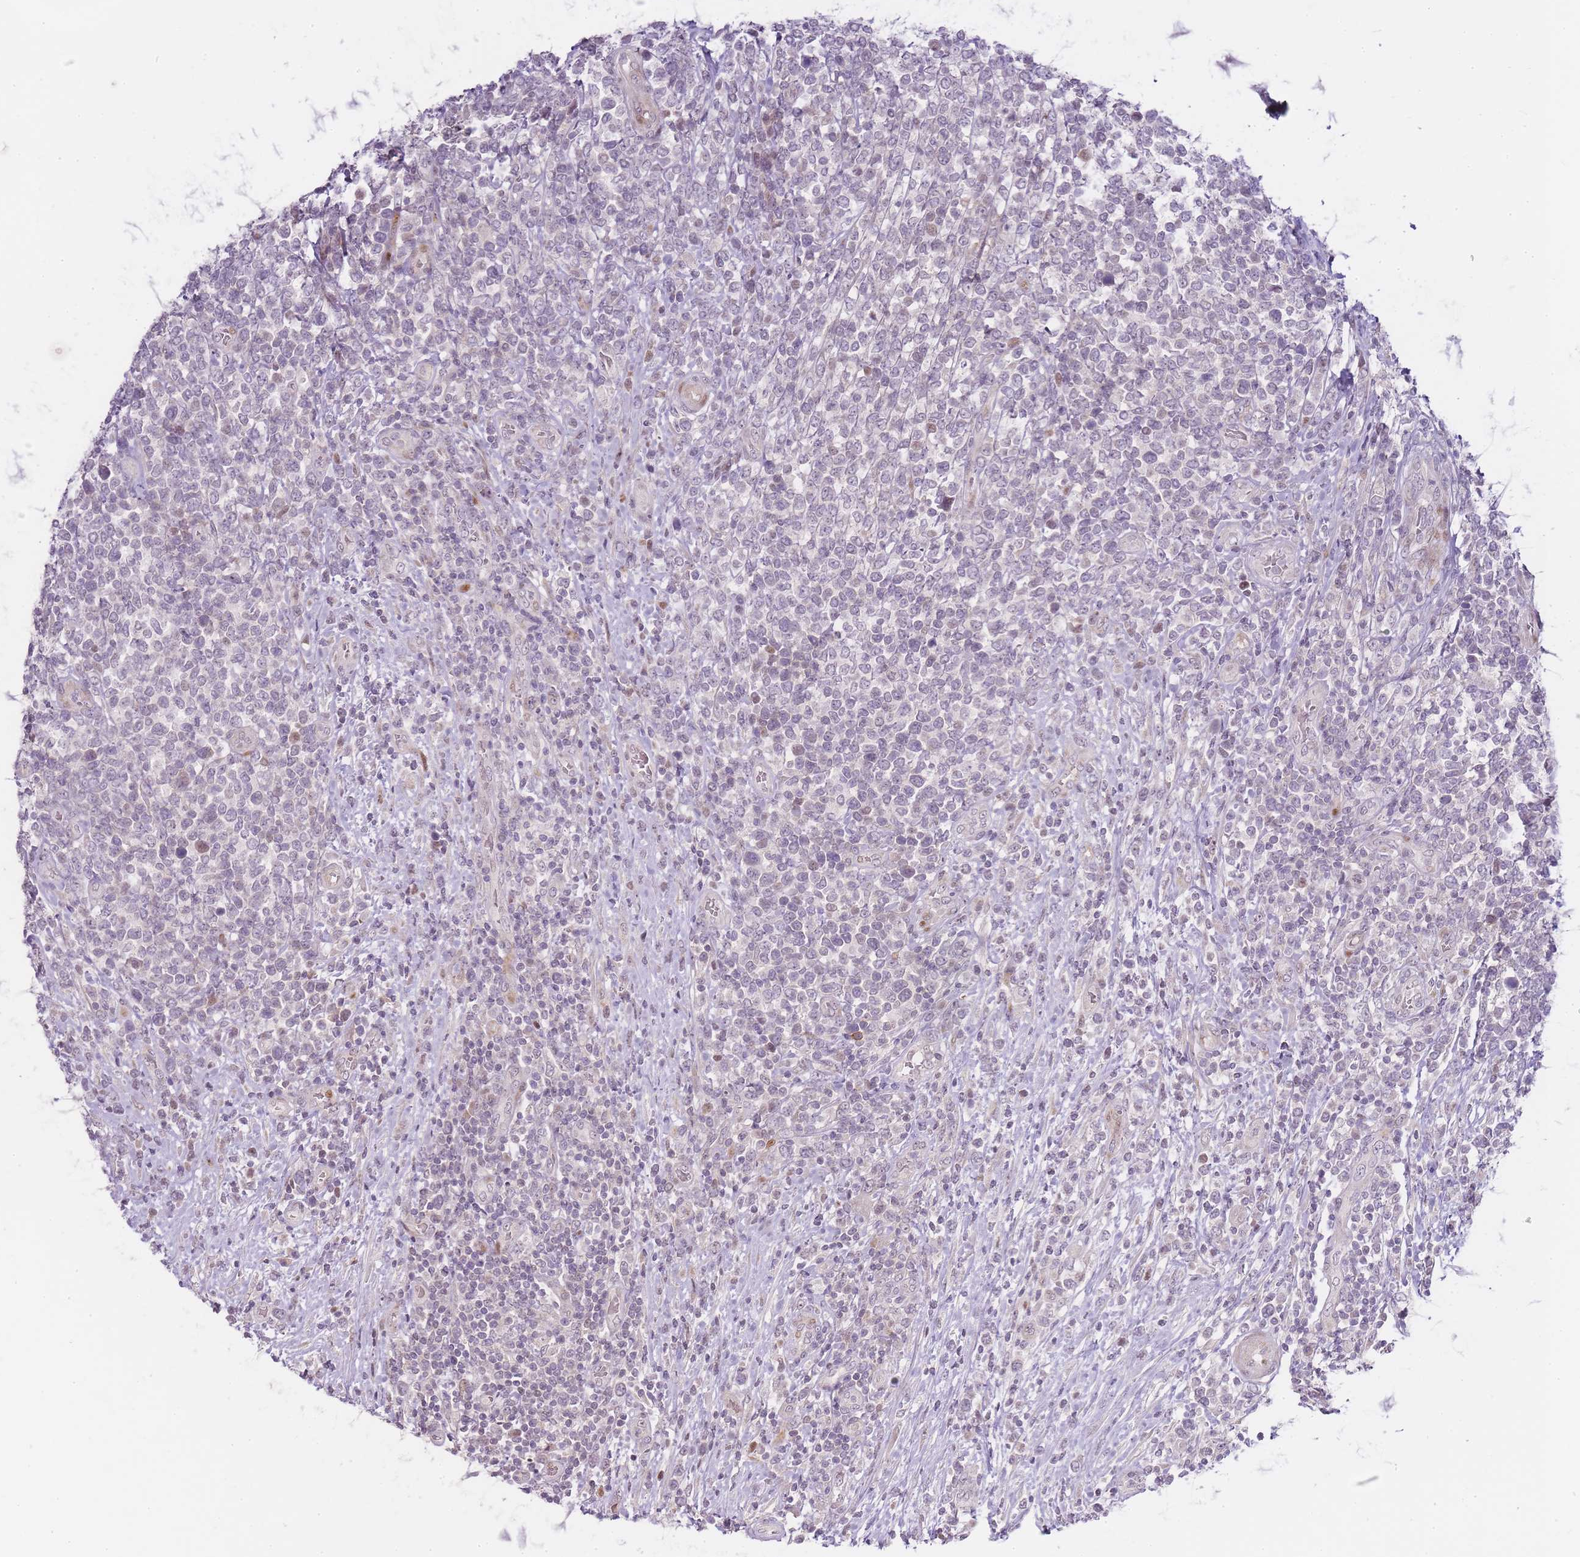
{"staining": {"intensity": "negative", "quantity": "none", "location": "none"}, "tissue": "lymphoma", "cell_type": "Tumor cells", "image_type": "cancer", "snomed": [{"axis": "morphology", "description": "Malignant lymphoma, non-Hodgkin's type, High grade"}, {"axis": "topography", "description": "Soft tissue"}], "caption": "This is a histopathology image of immunohistochemistry staining of lymphoma, which shows no expression in tumor cells.", "gene": "OGG1", "patient": {"sex": "female", "age": 56}}